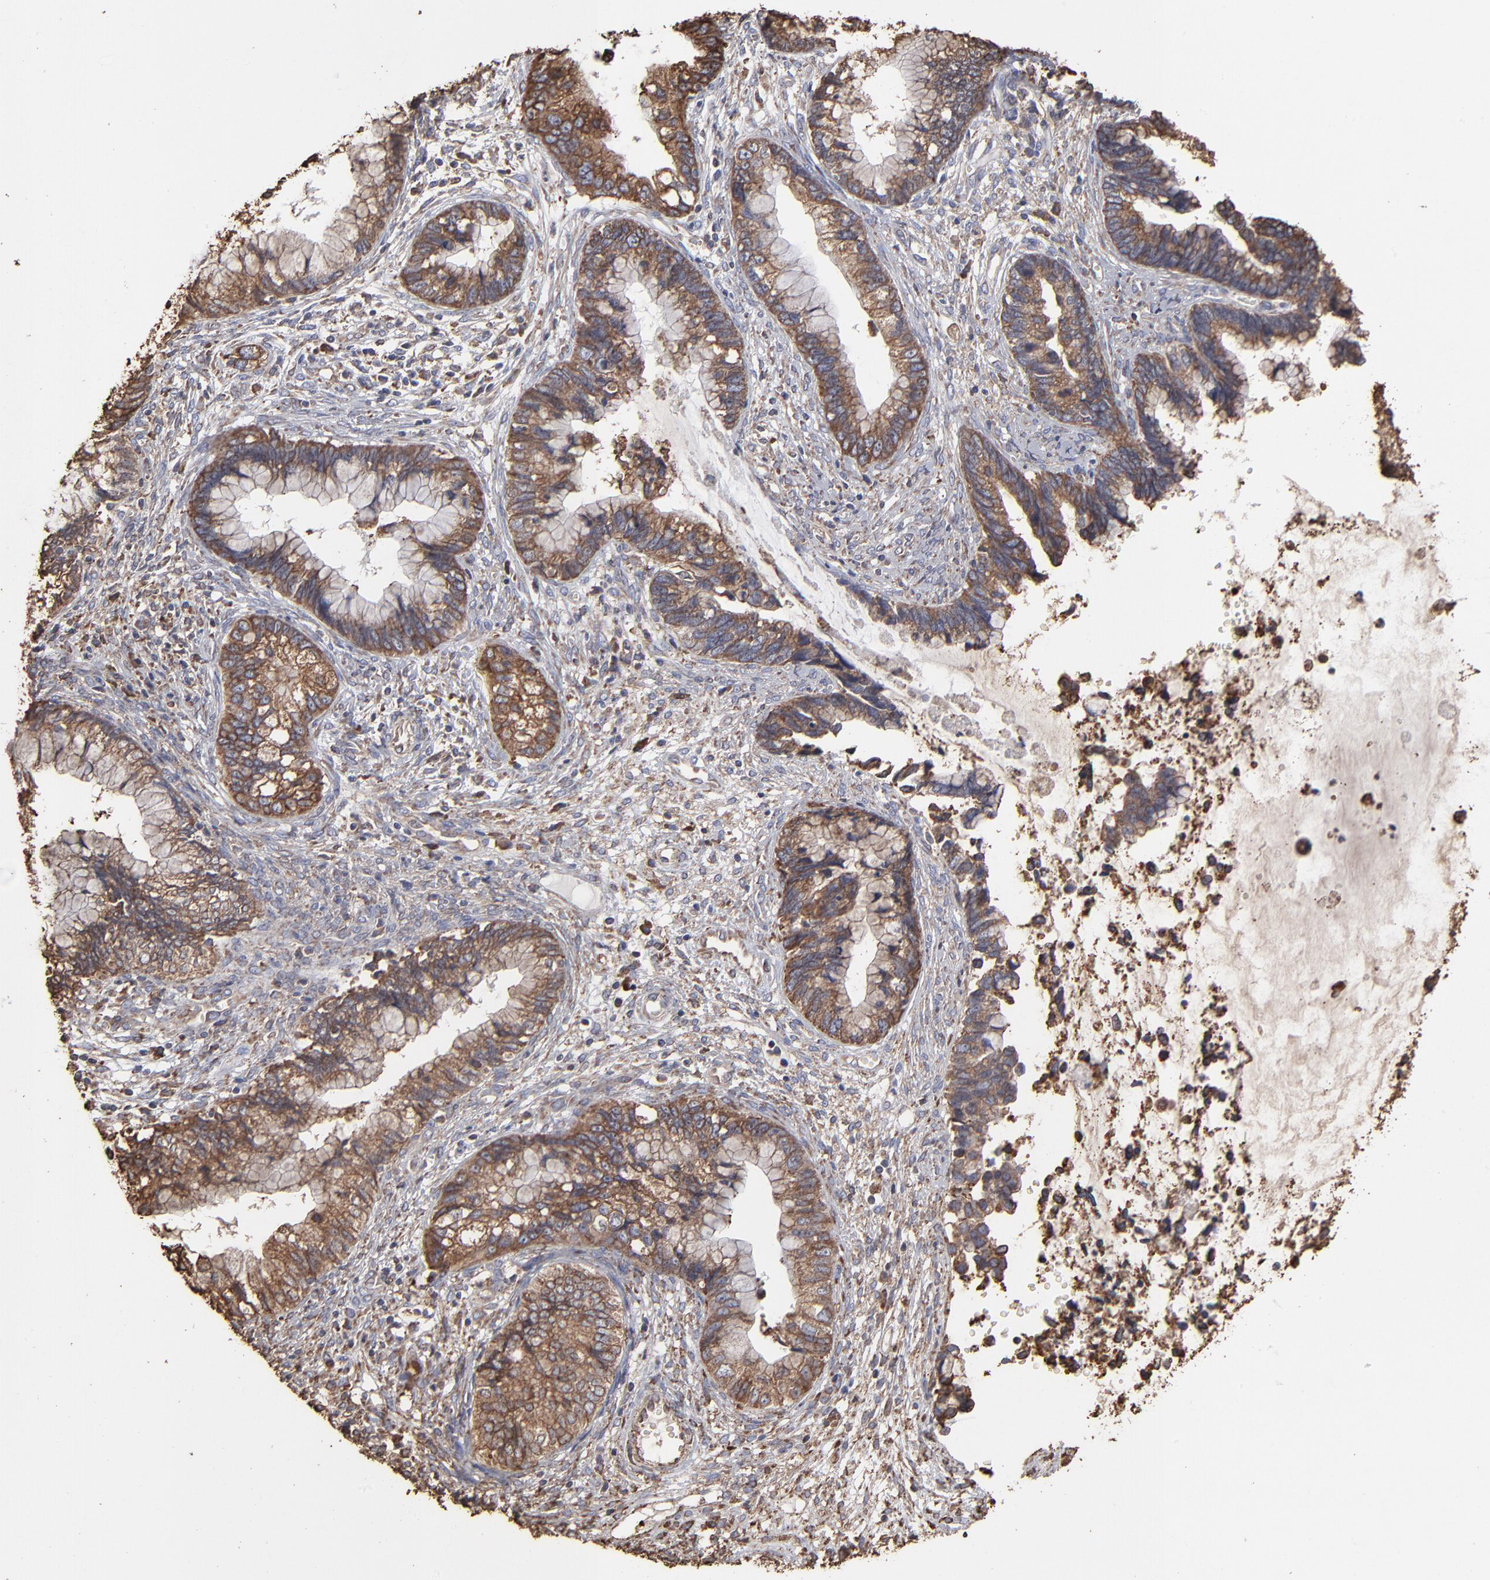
{"staining": {"intensity": "moderate", "quantity": ">75%", "location": "cytoplasmic/membranous"}, "tissue": "cervical cancer", "cell_type": "Tumor cells", "image_type": "cancer", "snomed": [{"axis": "morphology", "description": "Adenocarcinoma, NOS"}, {"axis": "topography", "description": "Cervix"}], "caption": "Immunohistochemical staining of cervical cancer reveals moderate cytoplasmic/membranous protein positivity in approximately >75% of tumor cells.", "gene": "PDIA3", "patient": {"sex": "female", "age": 44}}